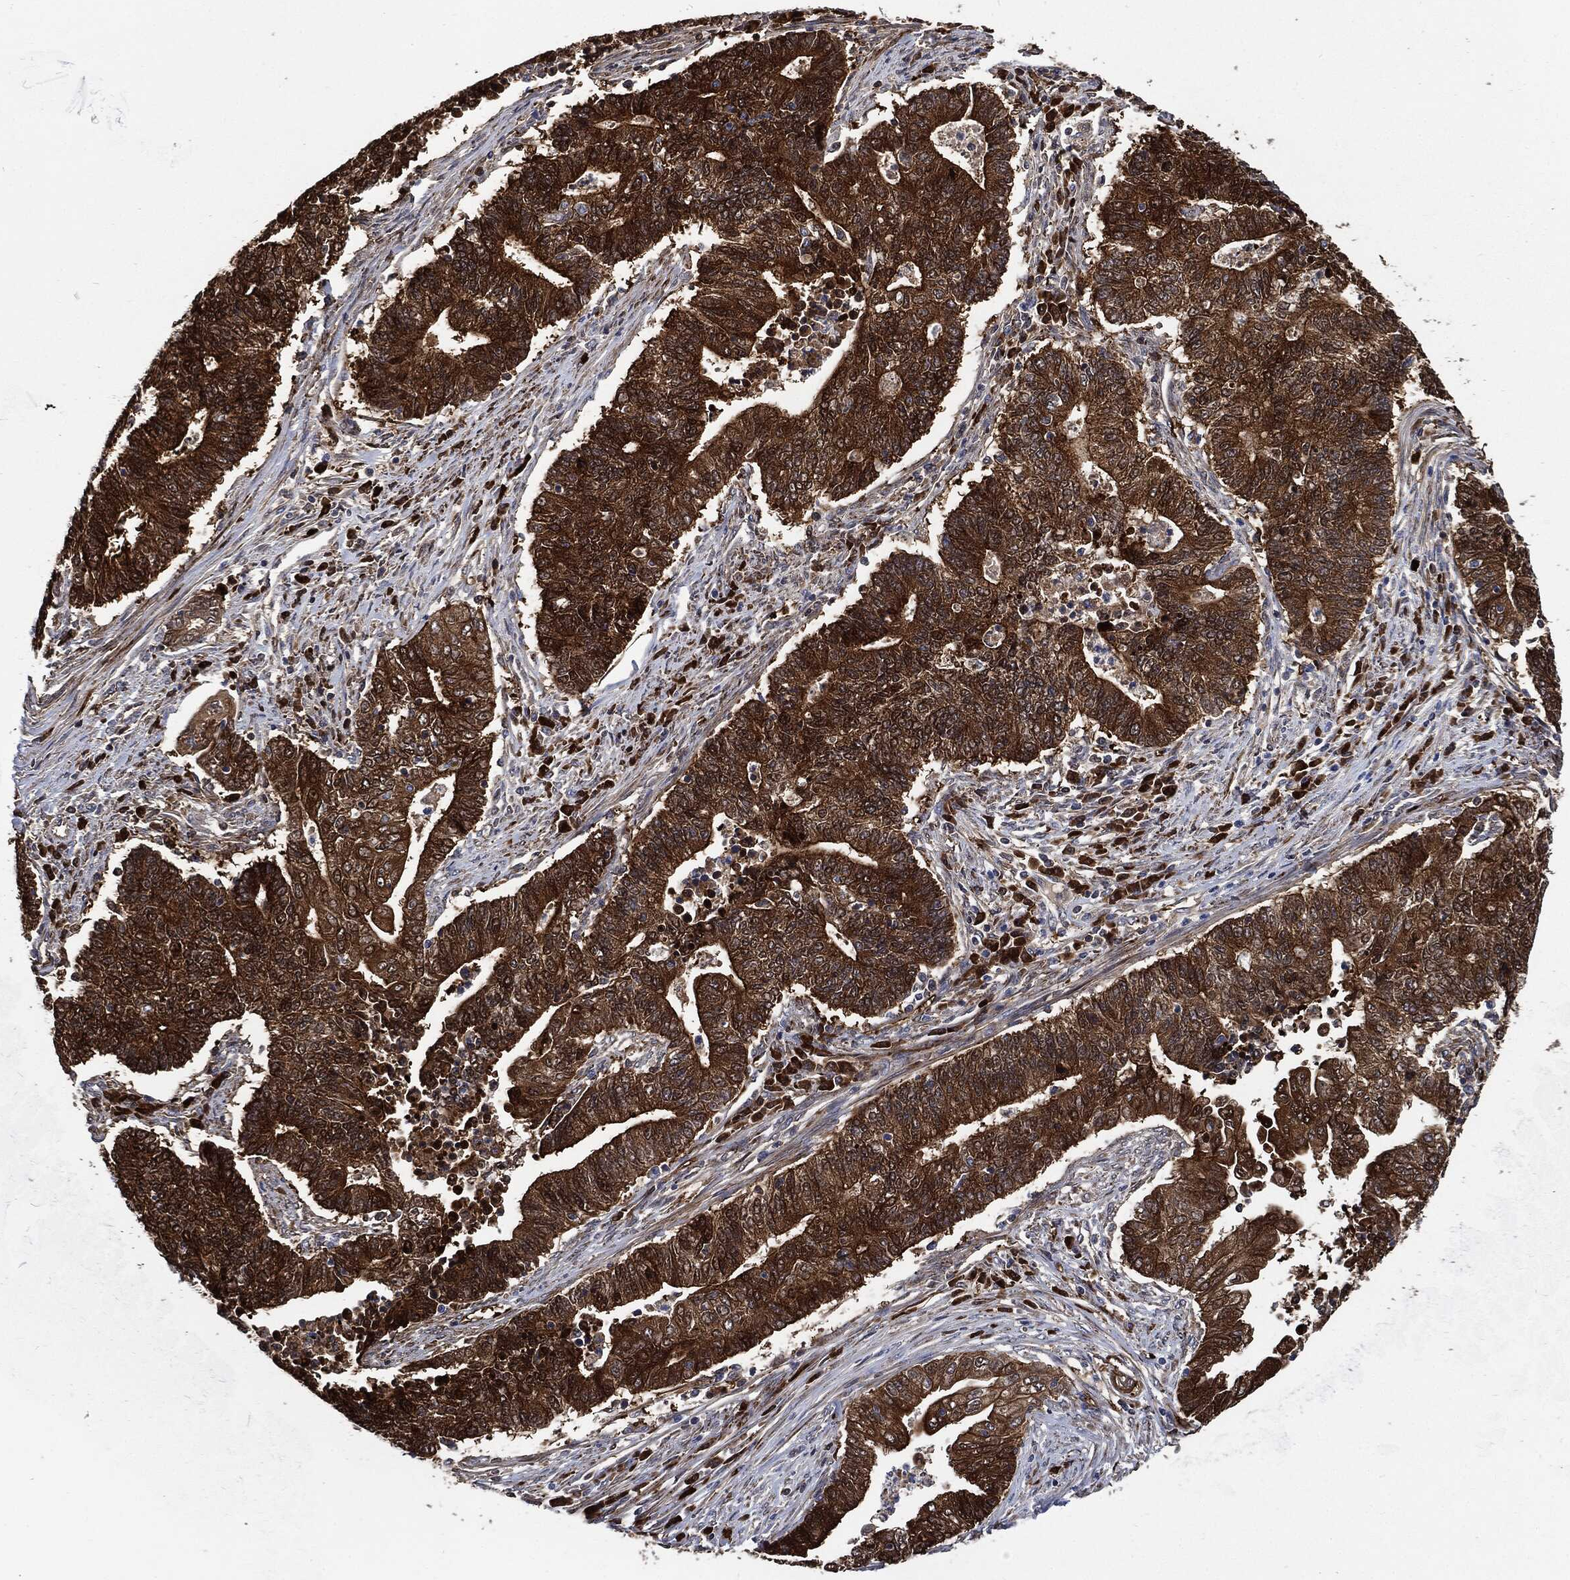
{"staining": {"intensity": "strong", "quantity": ">75%", "location": "cytoplasmic/membranous"}, "tissue": "endometrial cancer", "cell_type": "Tumor cells", "image_type": "cancer", "snomed": [{"axis": "morphology", "description": "Adenocarcinoma, NOS"}, {"axis": "topography", "description": "Uterus"}, {"axis": "topography", "description": "Endometrium"}], "caption": "The micrograph displays staining of adenocarcinoma (endometrial), revealing strong cytoplasmic/membranous protein positivity (brown color) within tumor cells.", "gene": "PRDX2", "patient": {"sex": "female", "age": 54}}